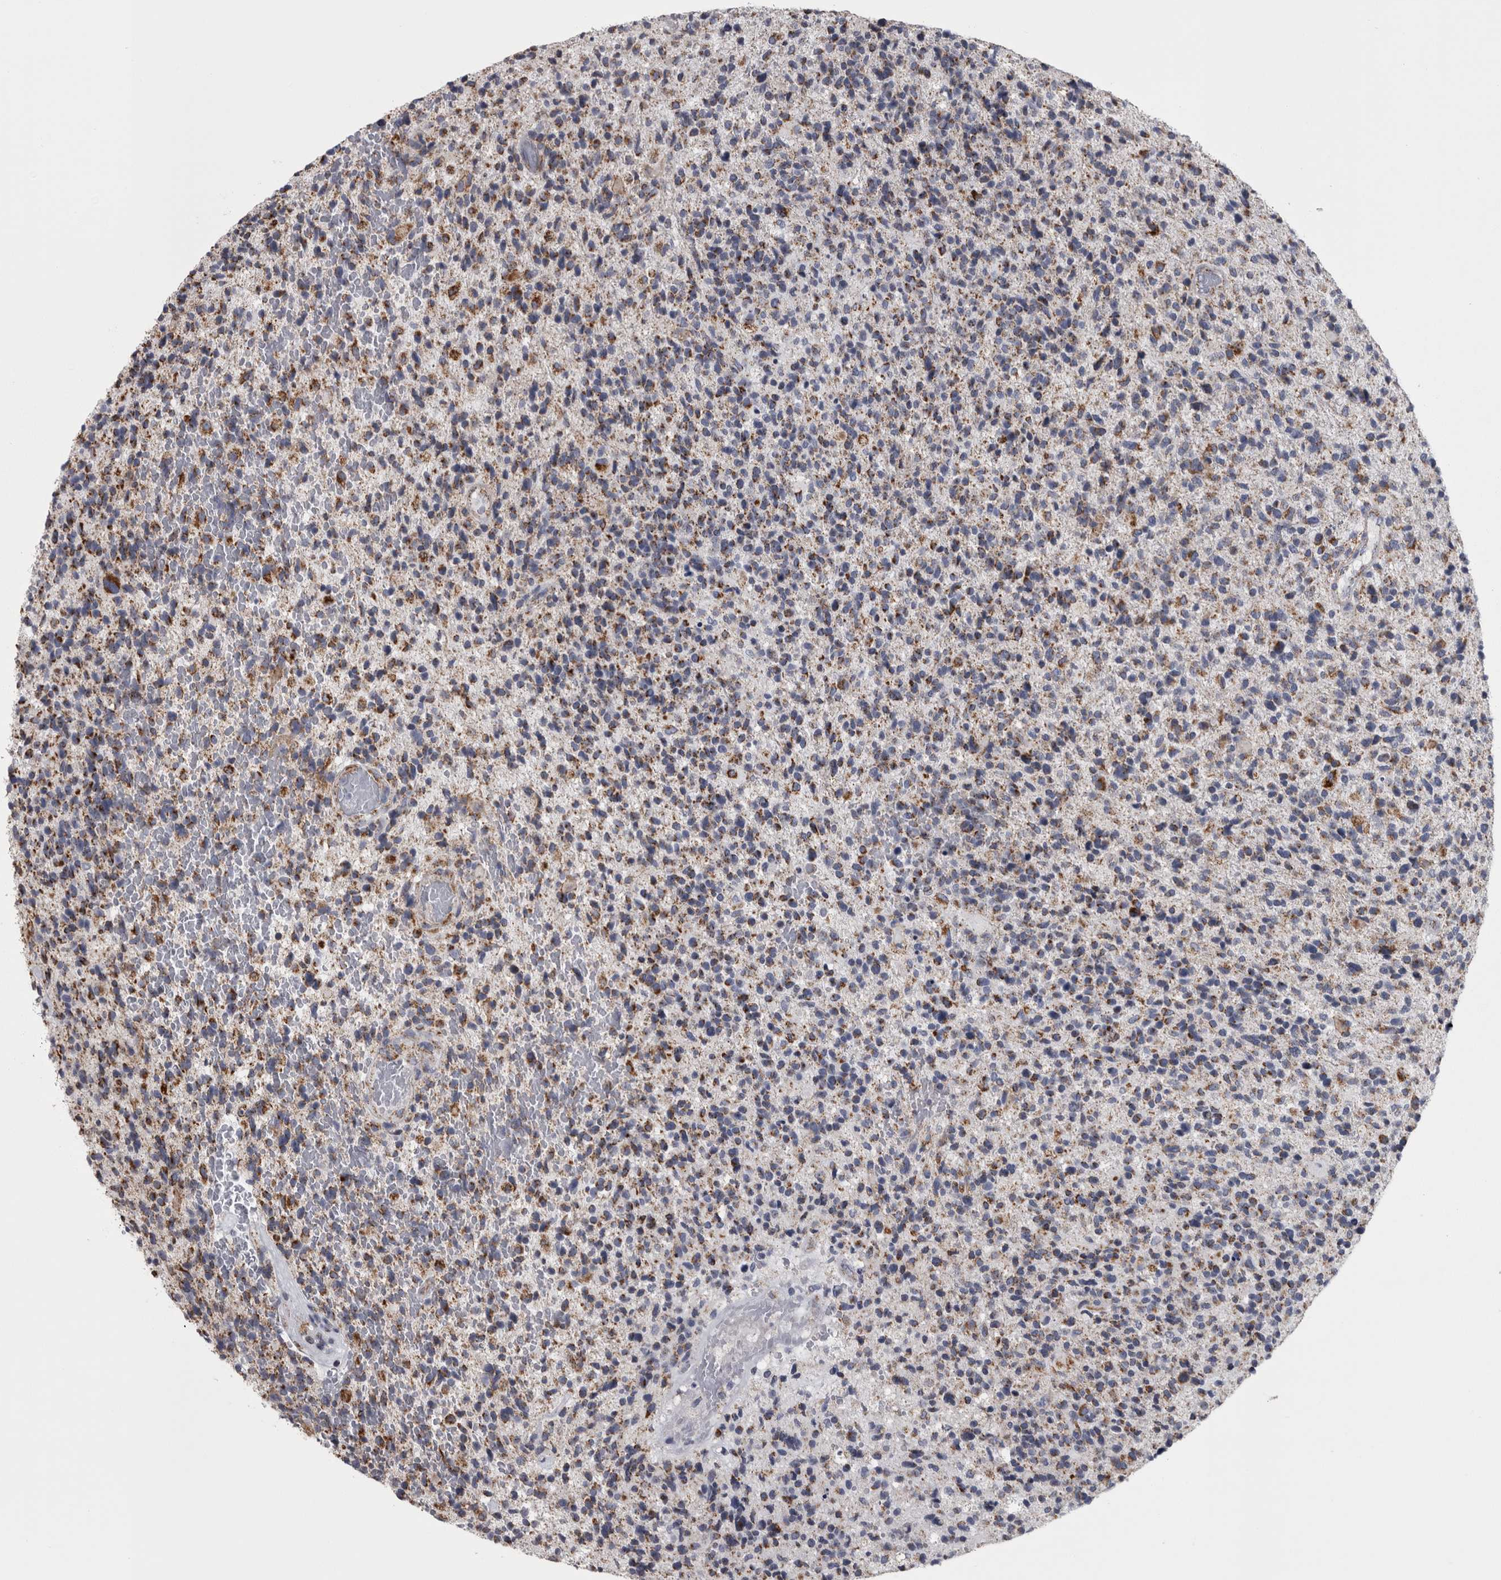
{"staining": {"intensity": "moderate", "quantity": ">75%", "location": "cytoplasmic/membranous"}, "tissue": "glioma", "cell_type": "Tumor cells", "image_type": "cancer", "snomed": [{"axis": "morphology", "description": "Glioma, malignant, High grade"}, {"axis": "topography", "description": "Brain"}], "caption": "This image shows malignant glioma (high-grade) stained with IHC to label a protein in brown. The cytoplasmic/membranous of tumor cells show moderate positivity for the protein. Nuclei are counter-stained blue.", "gene": "DBT", "patient": {"sex": "male", "age": 72}}